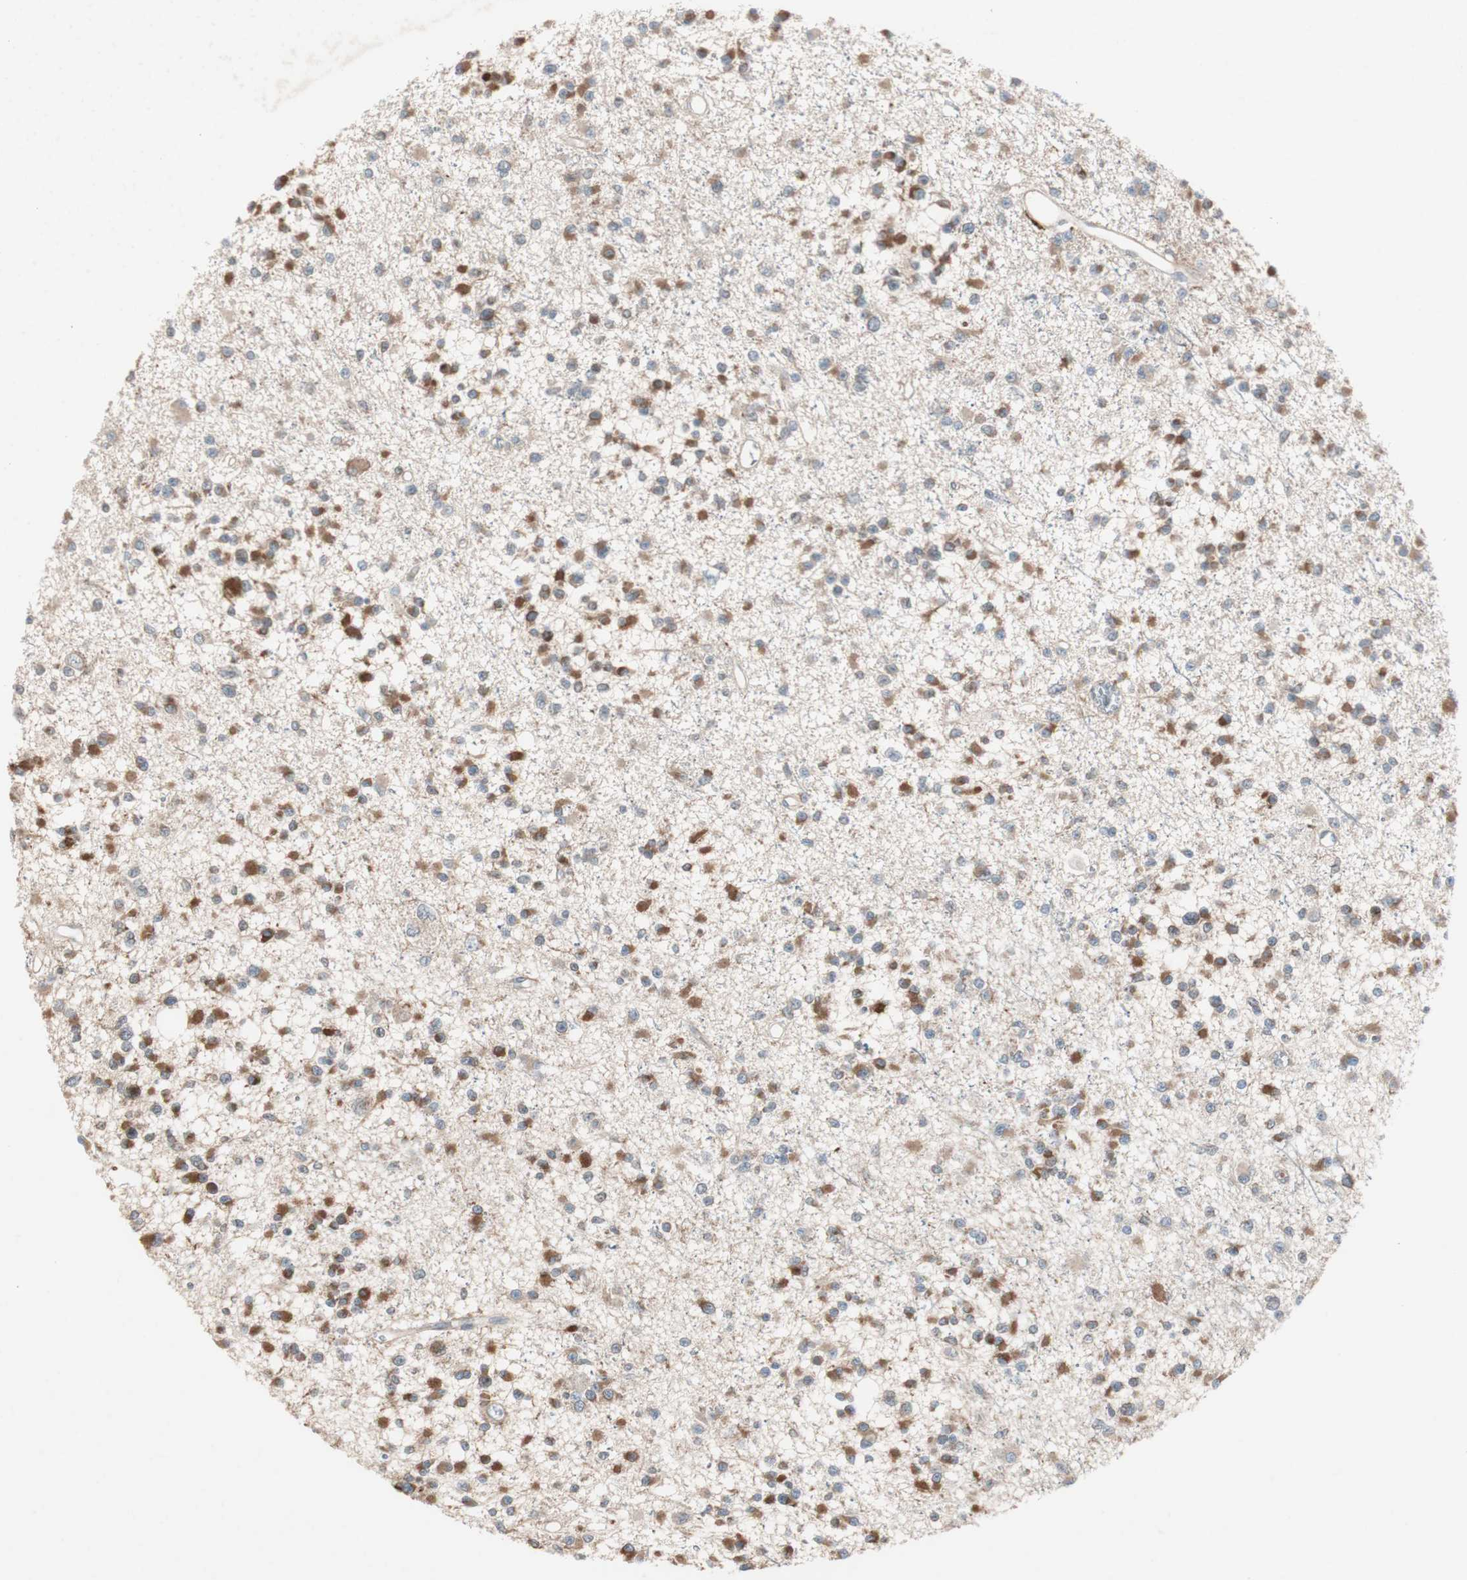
{"staining": {"intensity": "moderate", "quantity": ">75%", "location": "cytoplasmic/membranous"}, "tissue": "glioma", "cell_type": "Tumor cells", "image_type": "cancer", "snomed": [{"axis": "morphology", "description": "Glioma, malignant, Low grade"}, {"axis": "topography", "description": "Brain"}], "caption": "Malignant glioma (low-grade) stained for a protein displays moderate cytoplasmic/membranous positivity in tumor cells.", "gene": "STAB1", "patient": {"sex": "female", "age": 22}}